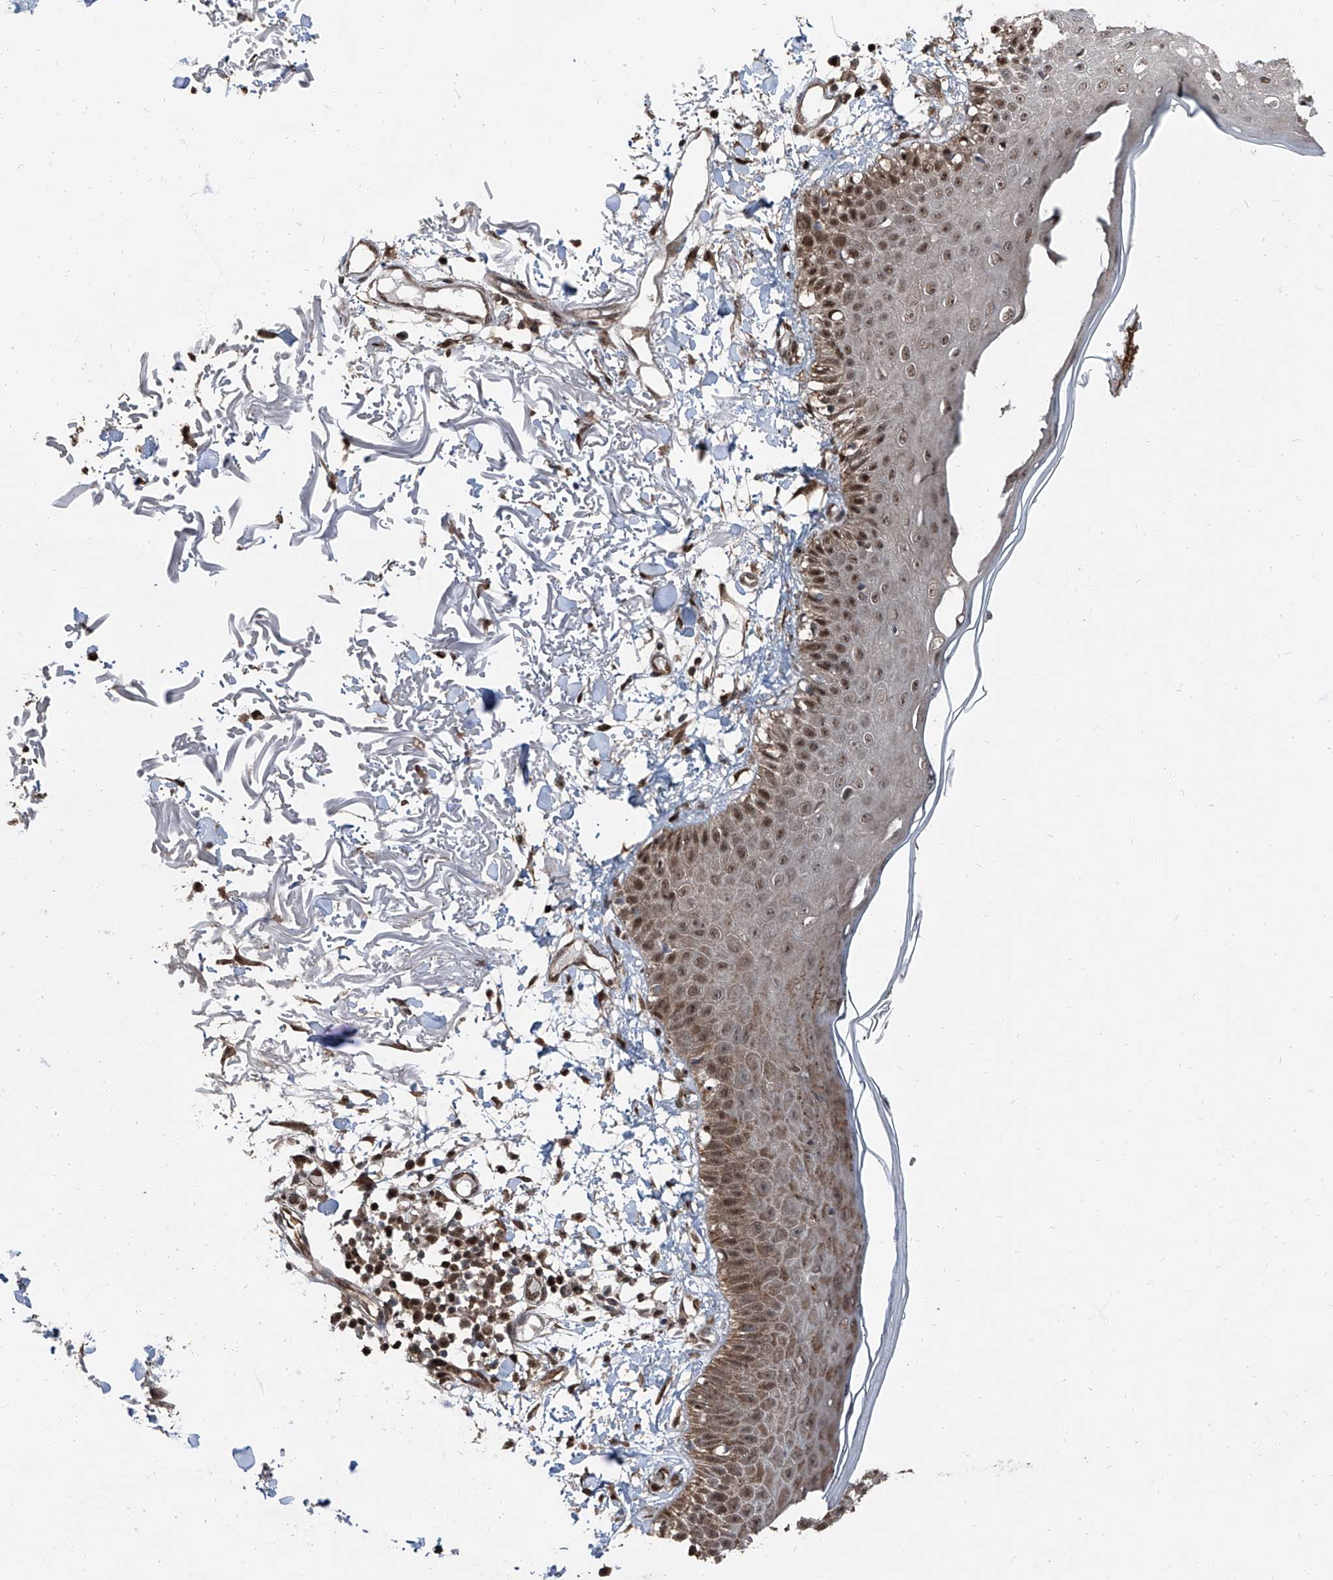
{"staining": {"intensity": "strong", "quantity": ">75%", "location": "cytoplasmic/membranous"}, "tissue": "skin", "cell_type": "Fibroblasts", "image_type": "normal", "snomed": [{"axis": "morphology", "description": "Normal tissue, NOS"}, {"axis": "morphology", "description": "Squamous cell carcinoma, NOS"}, {"axis": "topography", "description": "Skin"}, {"axis": "topography", "description": "Peripheral nerve tissue"}], "caption": "About >75% of fibroblasts in benign human skin demonstrate strong cytoplasmic/membranous protein staining as visualized by brown immunohistochemical staining.", "gene": "FKBP5", "patient": {"sex": "male", "age": 83}}